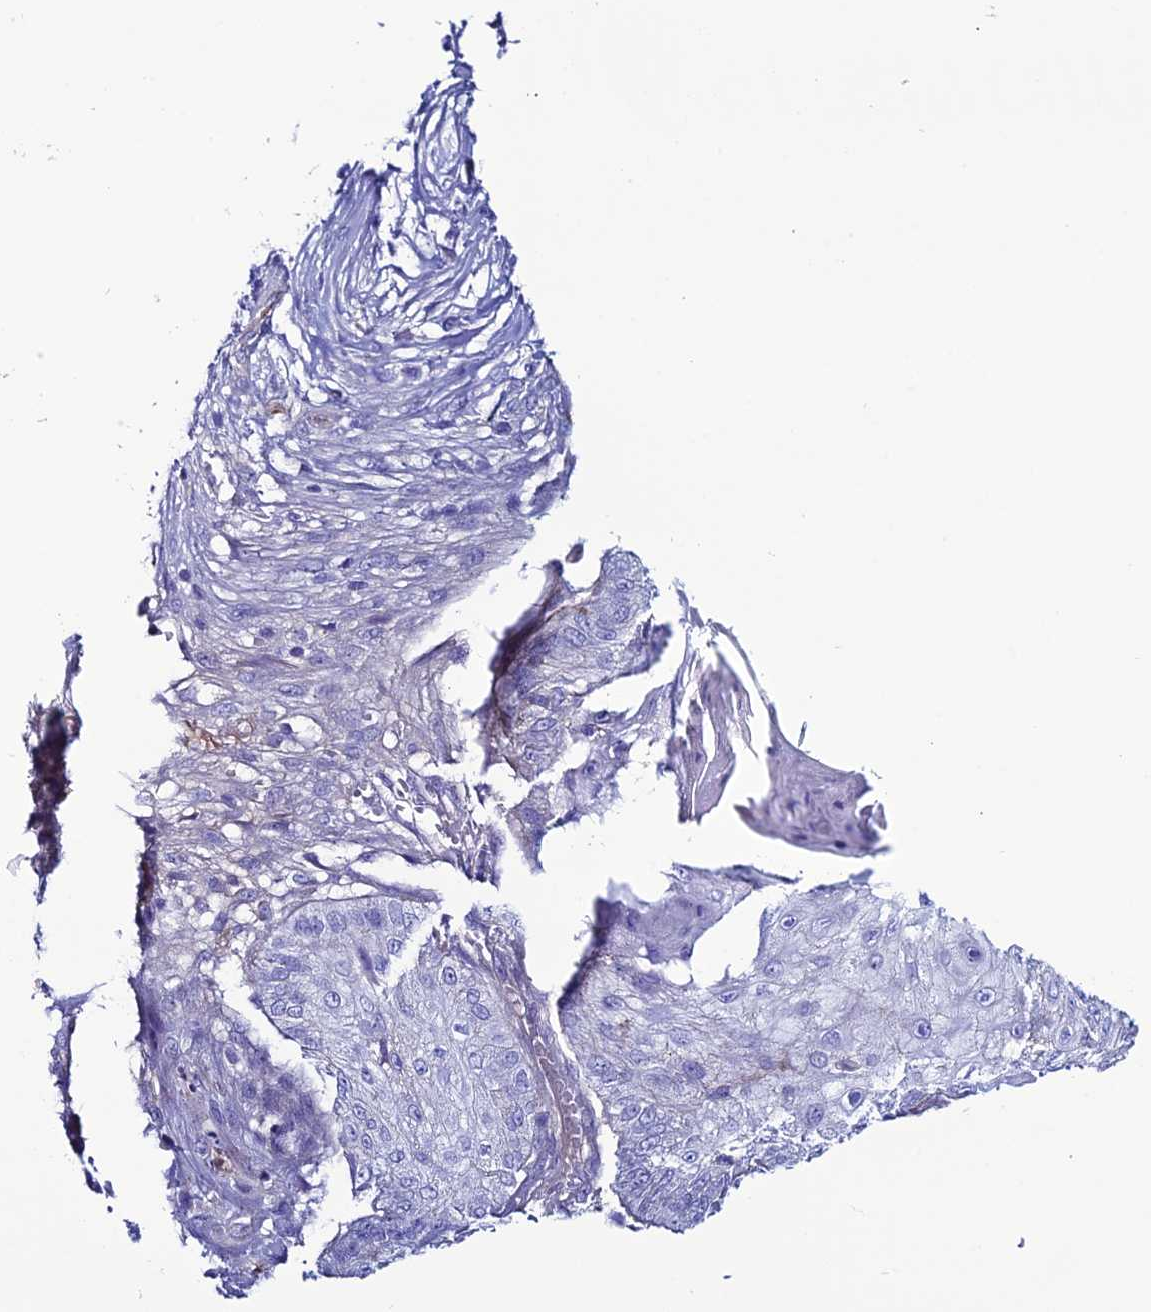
{"staining": {"intensity": "negative", "quantity": "none", "location": "none"}, "tissue": "skin cancer", "cell_type": "Tumor cells", "image_type": "cancer", "snomed": [{"axis": "morphology", "description": "Squamous cell carcinoma, NOS"}, {"axis": "topography", "description": "Skin"}], "caption": "Tumor cells show no significant staining in skin cancer.", "gene": "CDC42EP5", "patient": {"sex": "male", "age": 70}}